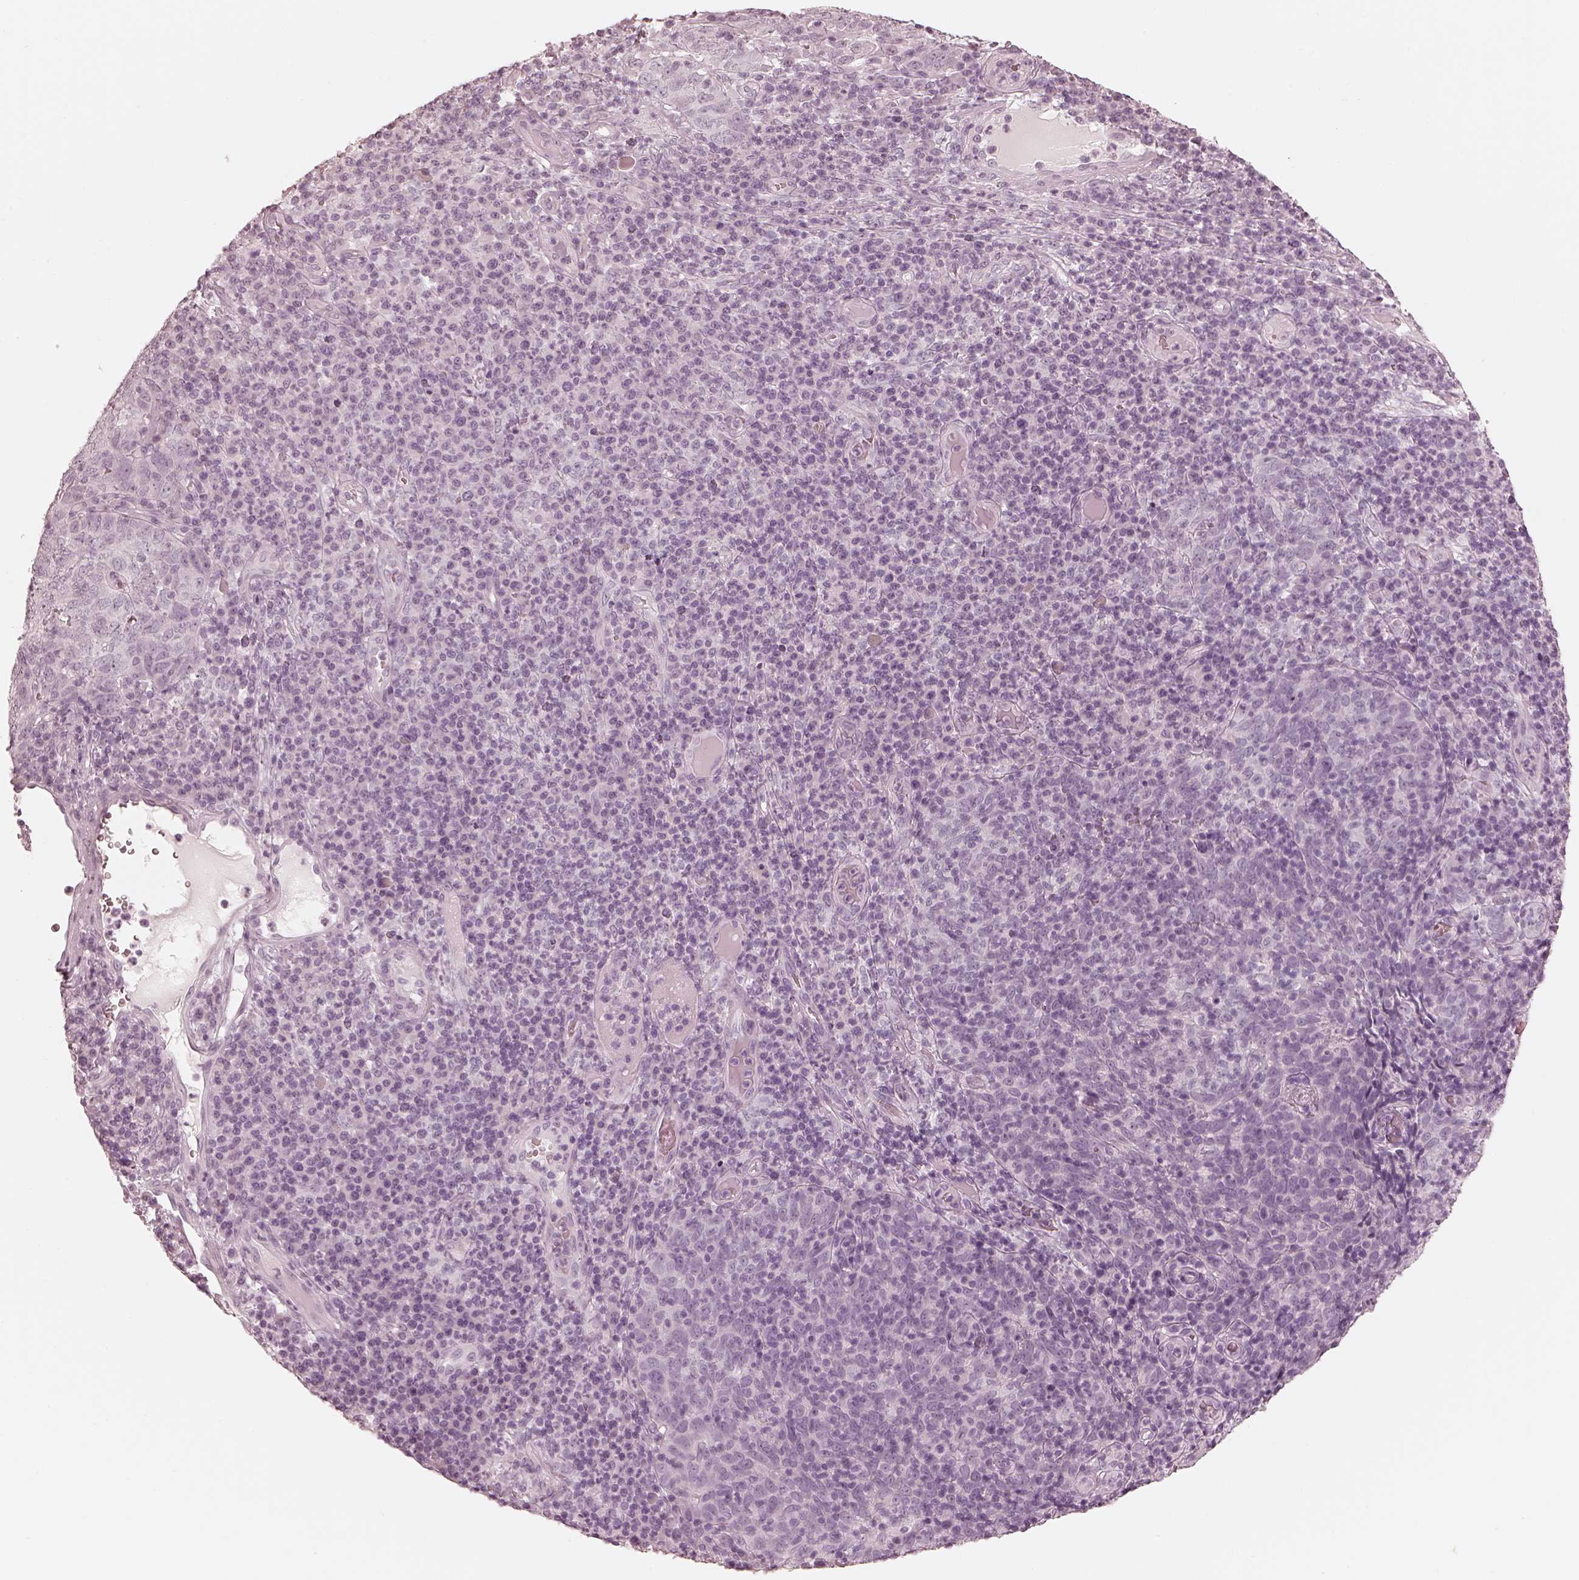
{"staining": {"intensity": "negative", "quantity": "none", "location": "none"}, "tissue": "skin cancer", "cell_type": "Tumor cells", "image_type": "cancer", "snomed": [{"axis": "morphology", "description": "Squamous cell carcinoma, NOS"}, {"axis": "topography", "description": "Skin"}, {"axis": "topography", "description": "Anal"}], "caption": "Micrograph shows no protein positivity in tumor cells of skin squamous cell carcinoma tissue.", "gene": "CALR3", "patient": {"sex": "female", "age": 51}}